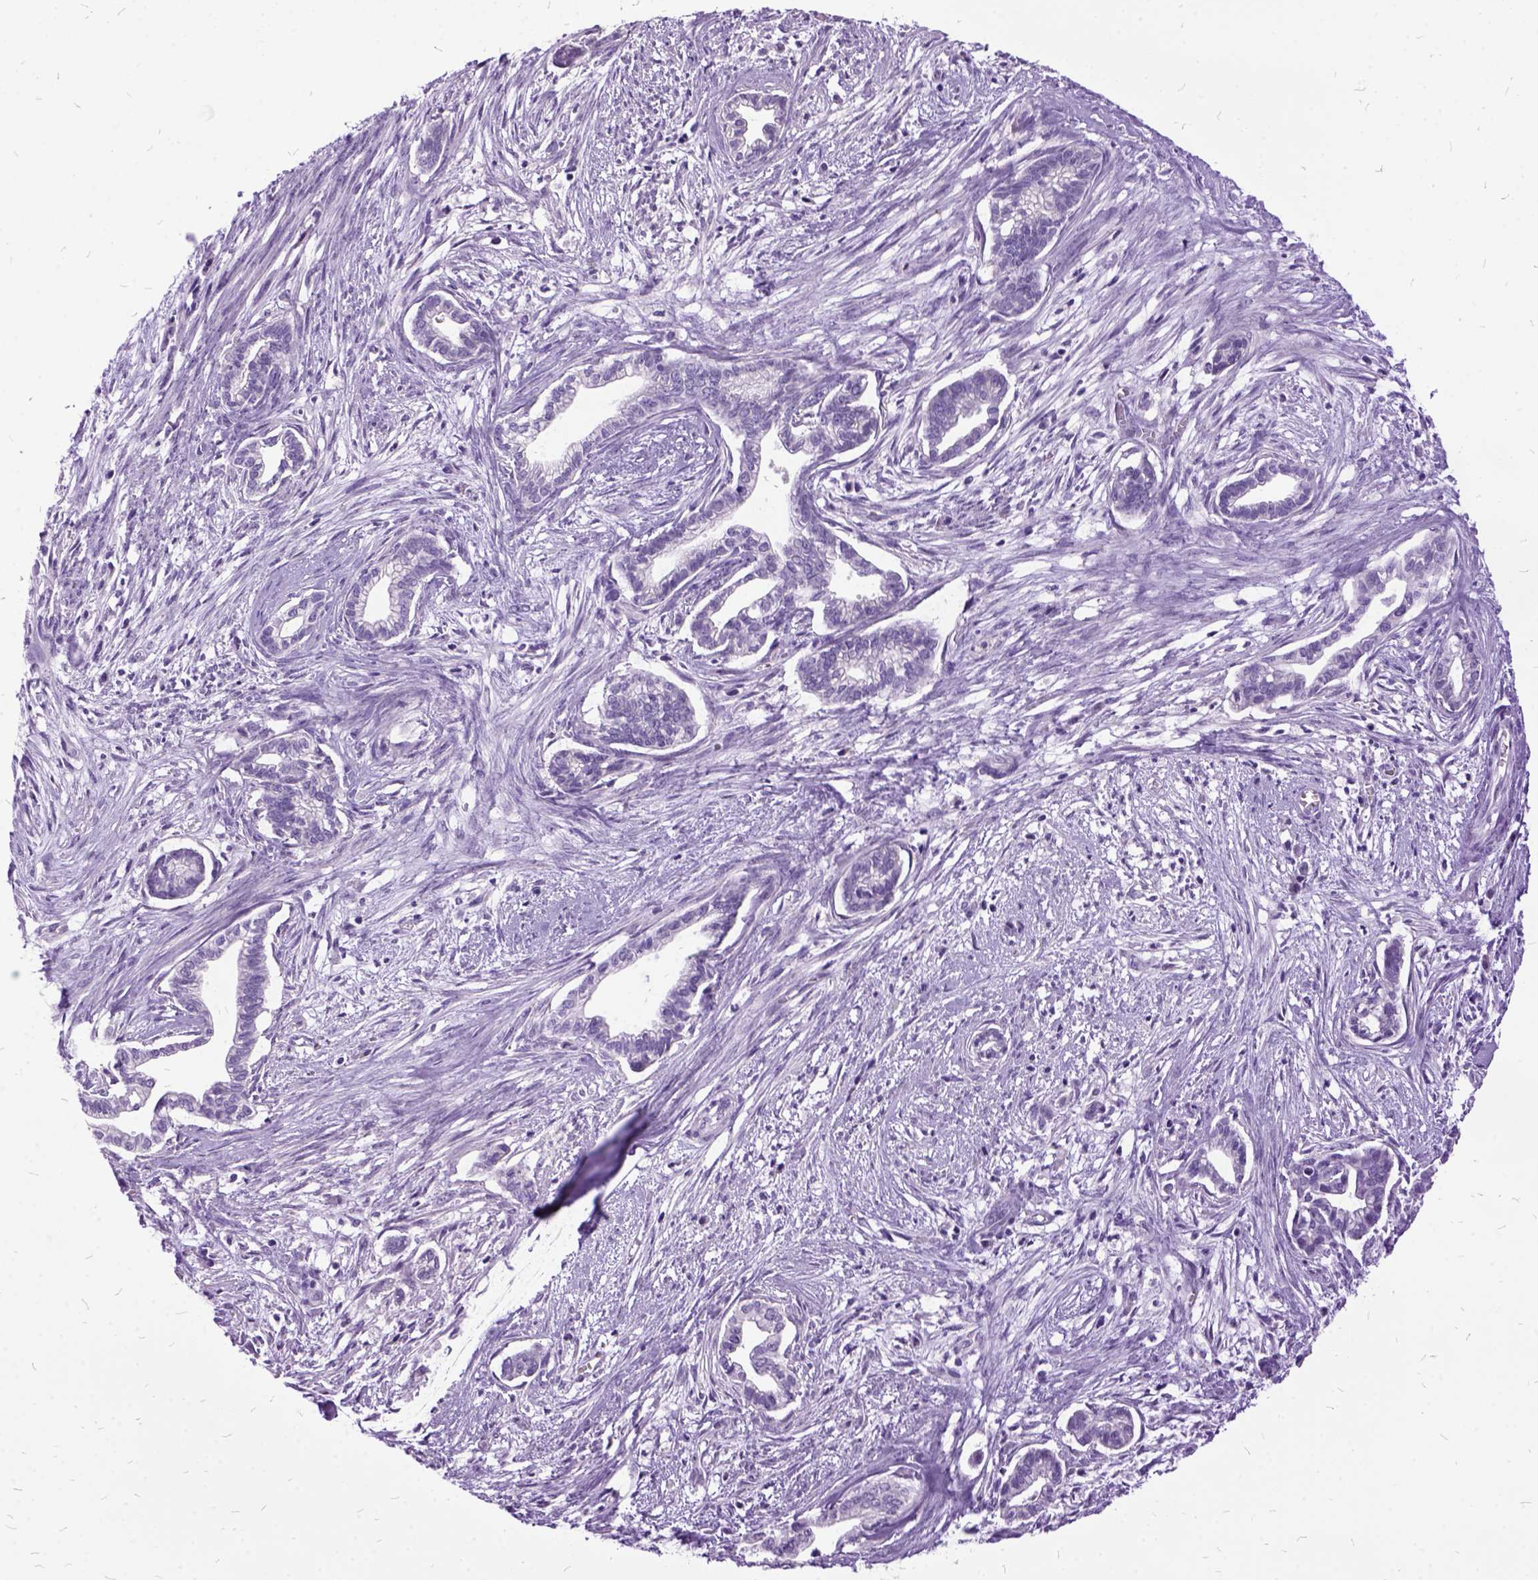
{"staining": {"intensity": "negative", "quantity": "none", "location": "none"}, "tissue": "cervical cancer", "cell_type": "Tumor cells", "image_type": "cancer", "snomed": [{"axis": "morphology", "description": "Adenocarcinoma, NOS"}, {"axis": "topography", "description": "Cervix"}], "caption": "IHC of adenocarcinoma (cervical) exhibits no staining in tumor cells.", "gene": "MME", "patient": {"sex": "female", "age": 62}}